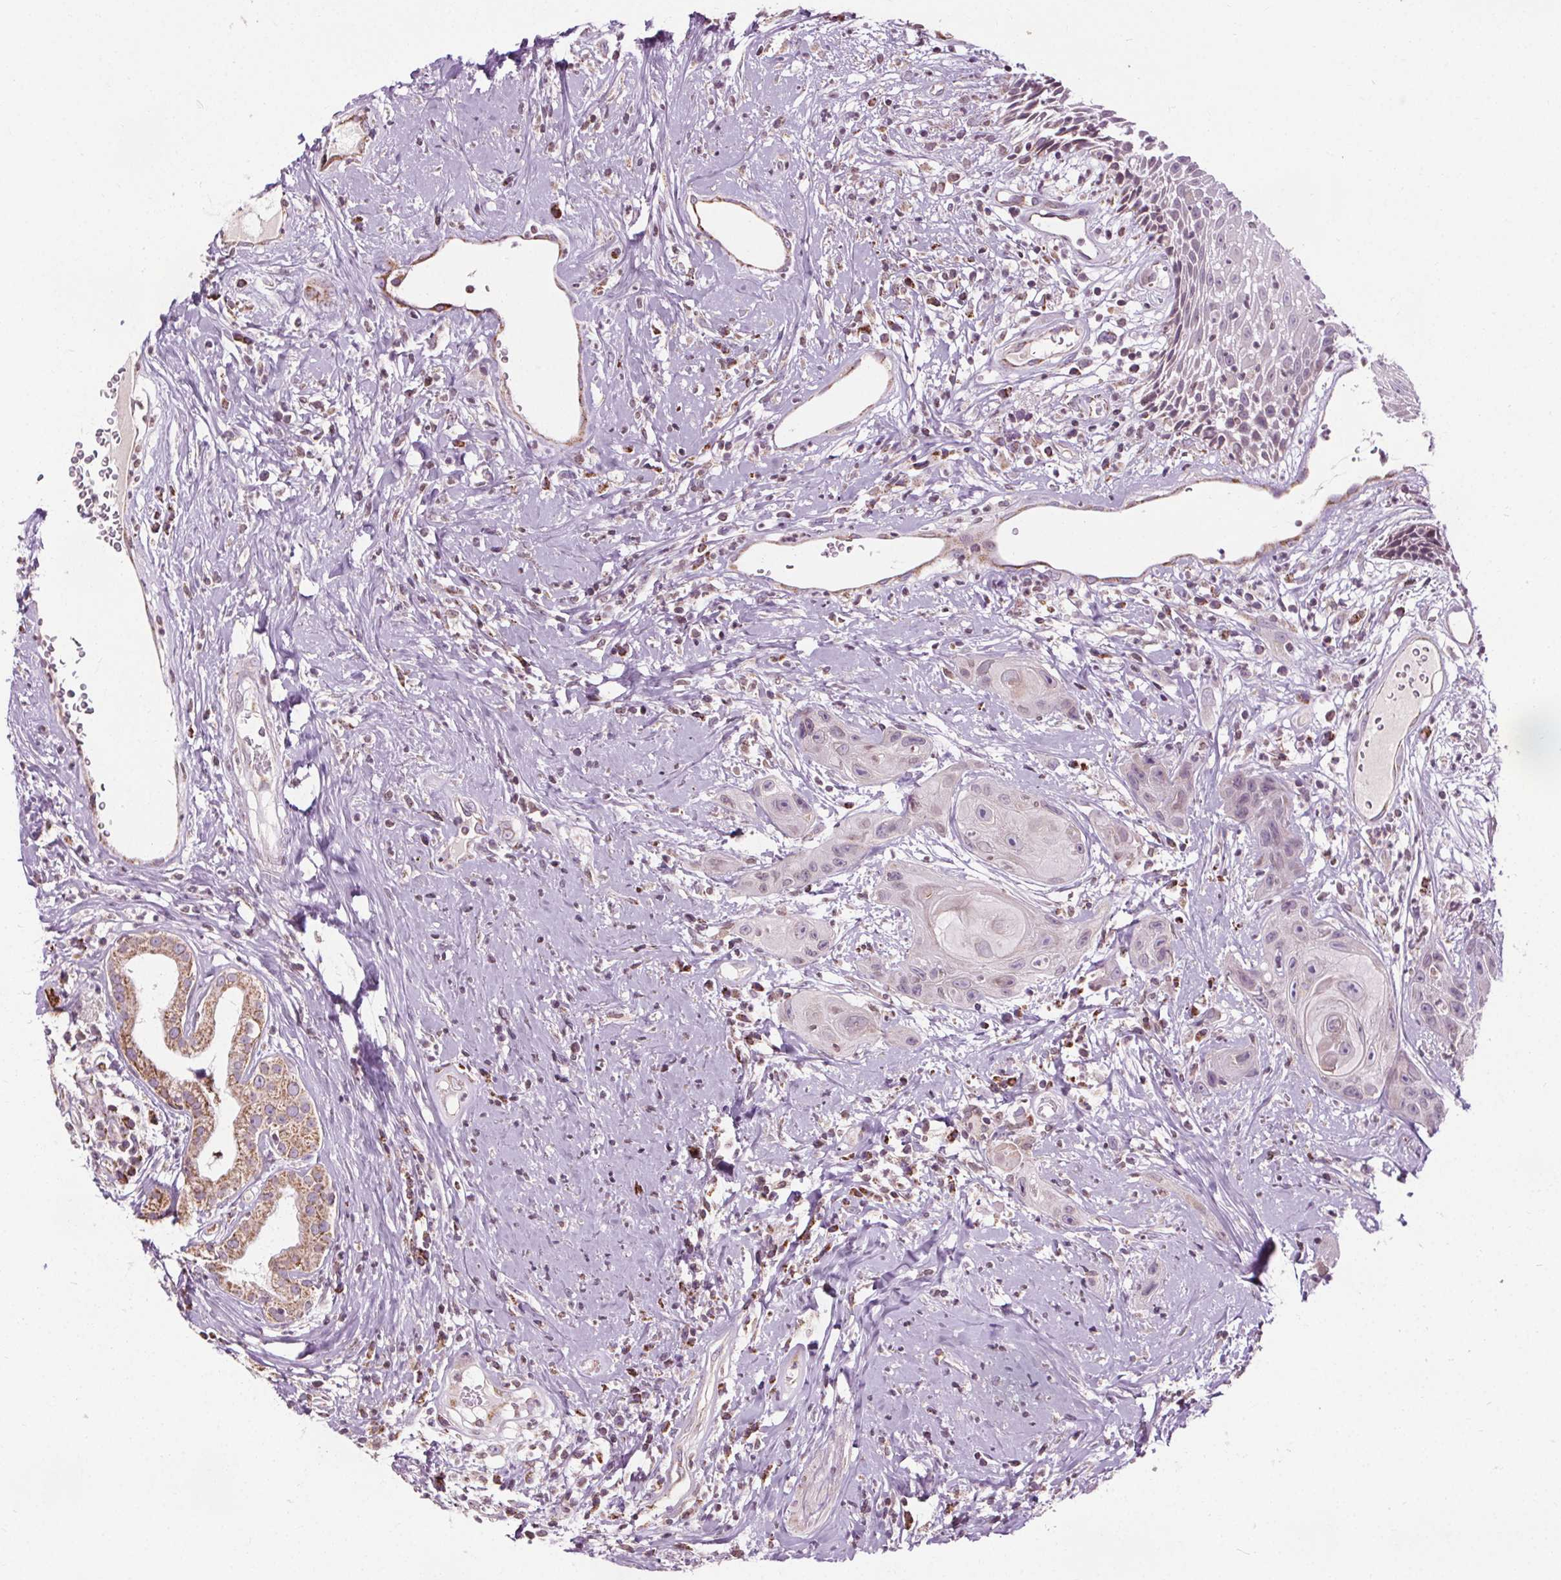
{"staining": {"intensity": "negative", "quantity": "none", "location": "none"}, "tissue": "head and neck cancer", "cell_type": "Tumor cells", "image_type": "cancer", "snomed": [{"axis": "morphology", "description": "Squamous cell carcinoma, NOS"}, {"axis": "topography", "description": "Head-Neck"}], "caption": "Head and neck cancer (squamous cell carcinoma) was stained to show a protein in brown. There is no significant positivity in tumor cells.", "gene": "LFNG", "patient": {"sex": "male", "age": 57}}